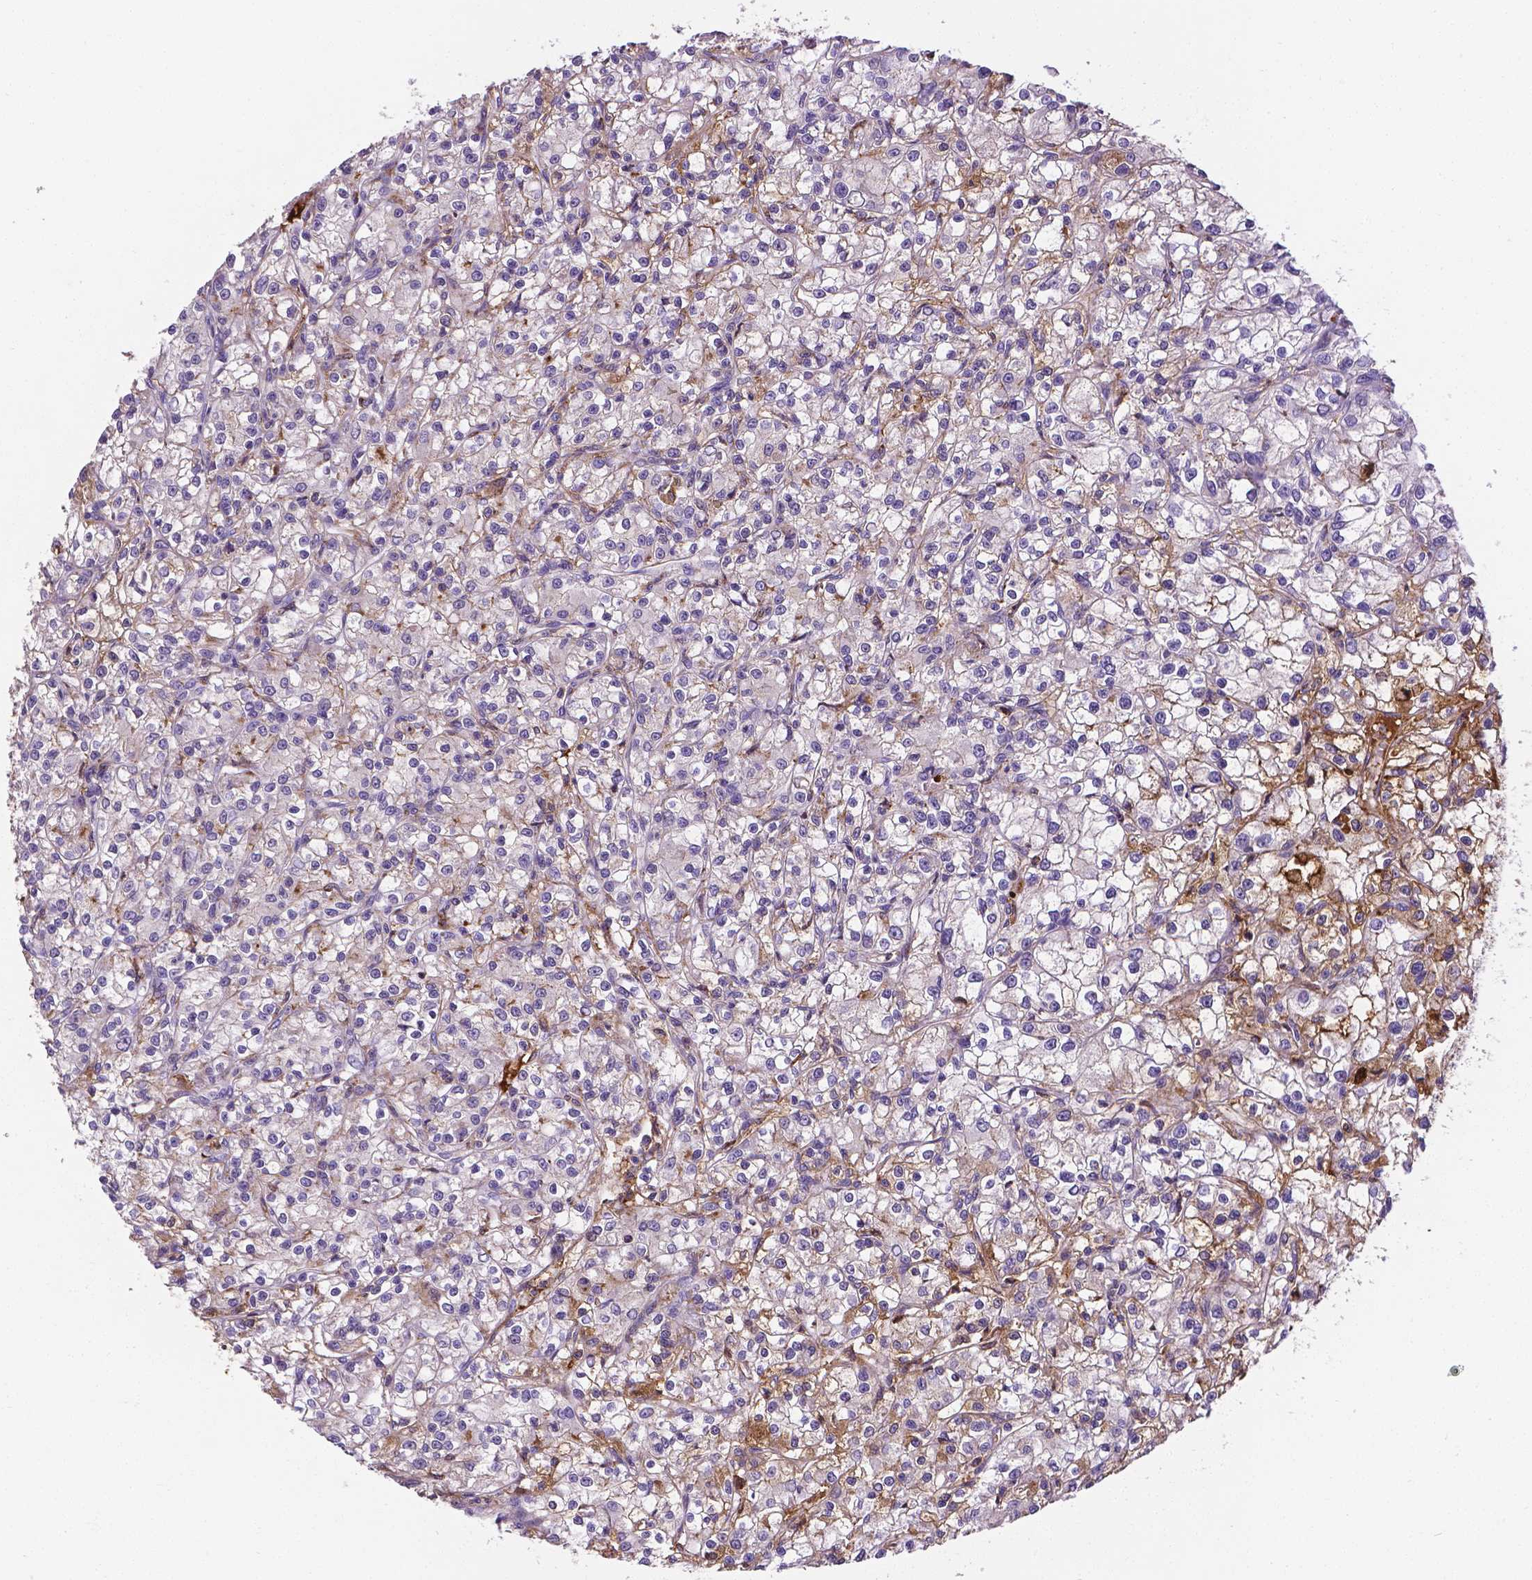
{"staining": {"intensity": "moderate", "quantity": "<25%", "location": "cytoplasmic/membranous"}, "tissue": "renal cancer", "cell_type": "Tumor cells", "image_type": "cancer", "snomed": [{"axis": "morphology", "description": "Adenocarcinoma, NOS"}, {"axis": "topography", "description": "Kidney"}], "caption": "Immunohistochemical staining of human adenocarcinoma (renal) displays low levels of moderate cytoplasmic/membranous staining in about <25% of tumor cells.", "gene": "APOE", "patient": {"sex": "female", "age": 59}}